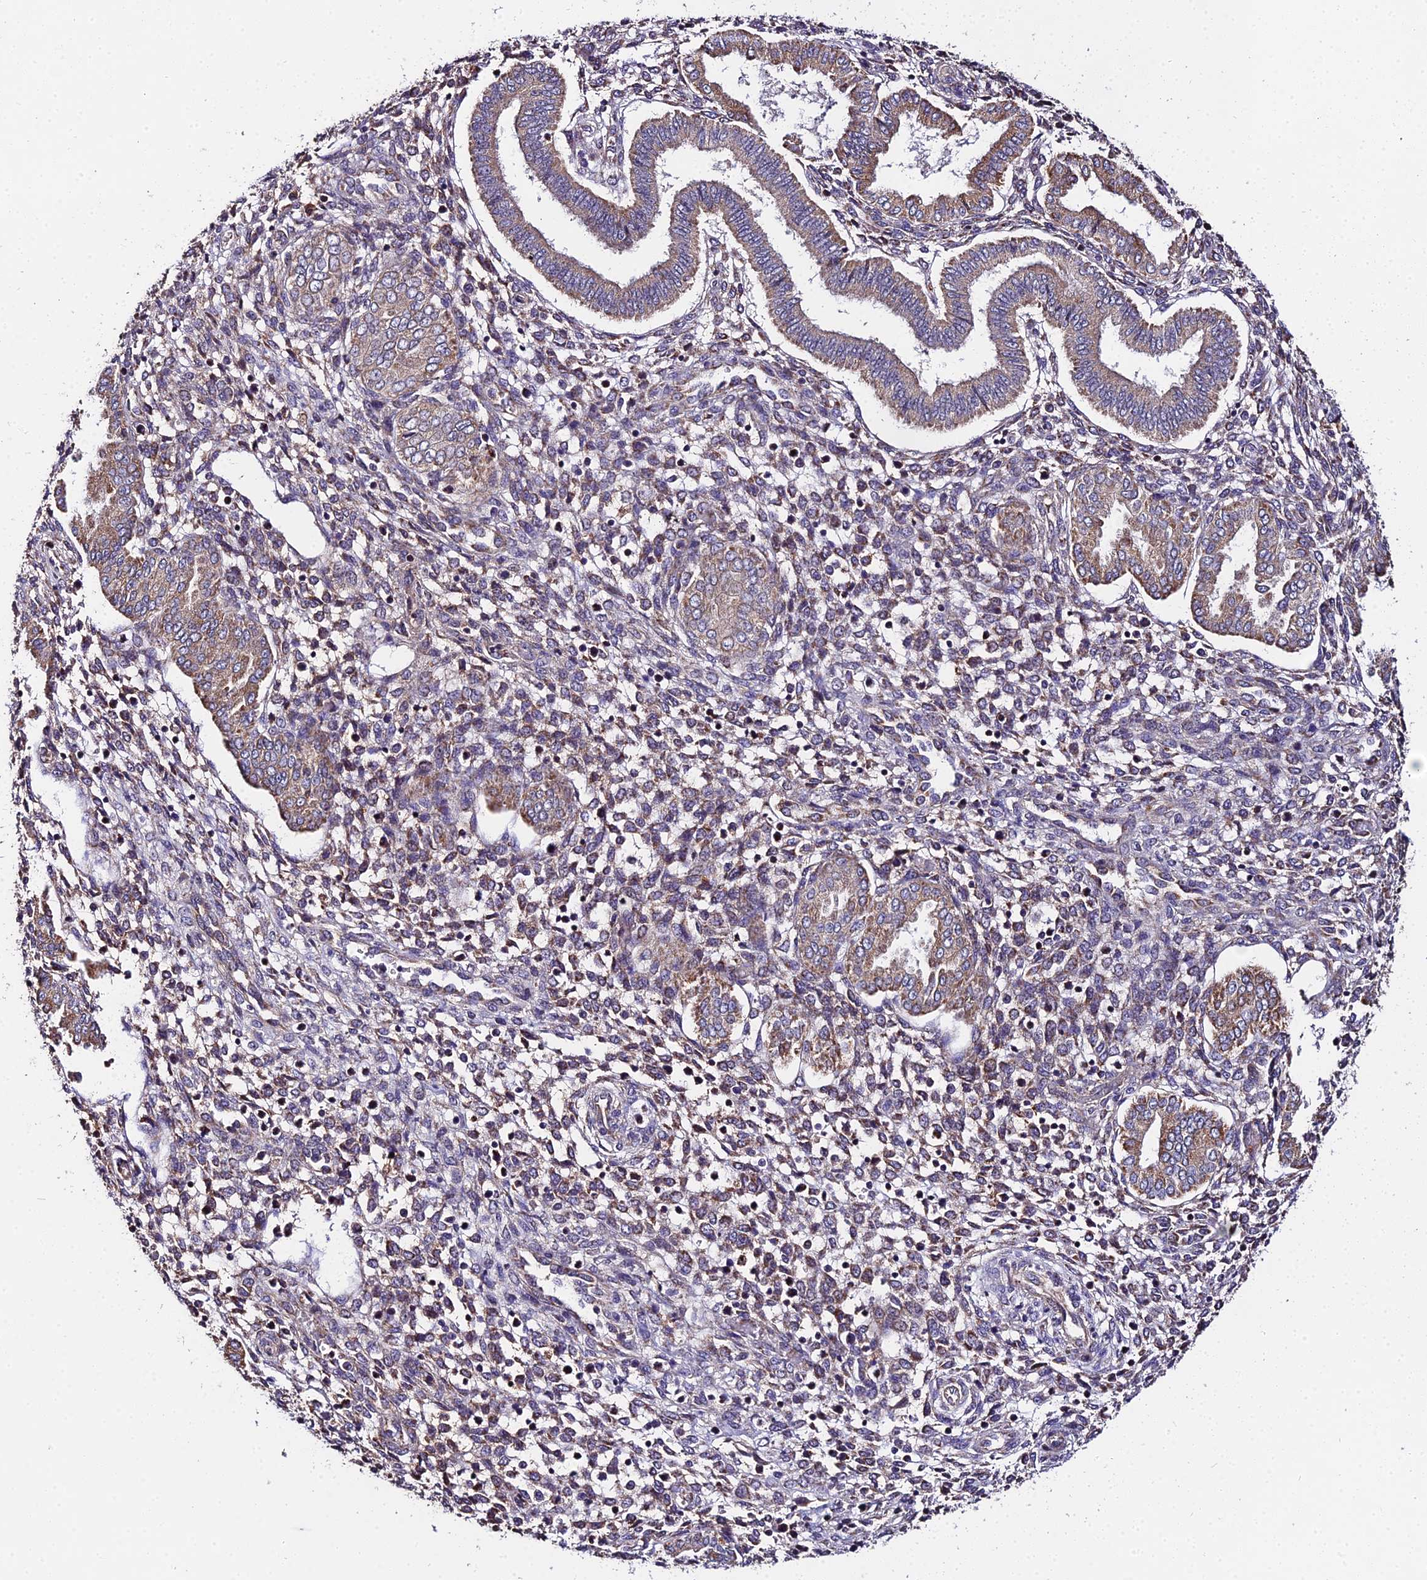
{"staining": {"intensity": "weak", "quantity": "25%-75%", "location": "cytoplasmic/membranous"}, "tissue": "endometrium", "cell_type": "Cells in endometrial stroma", "image_type": "normal", "snomed": [{"axis": "morphology", "description": "Normal tissue, NOS"}, {"axis": "topography", "description": "Endometrium"}], "caption": "A brown stain highlights weak cytoplasmic/membranous staining of a protein in cells in endometrial stroma of unremarkable endometrium. (brown staining indicates protein expression, while blue staining denotes nuclei).", "gene": "ZBED8", "patient": {"sex": "female", "age": 24}}